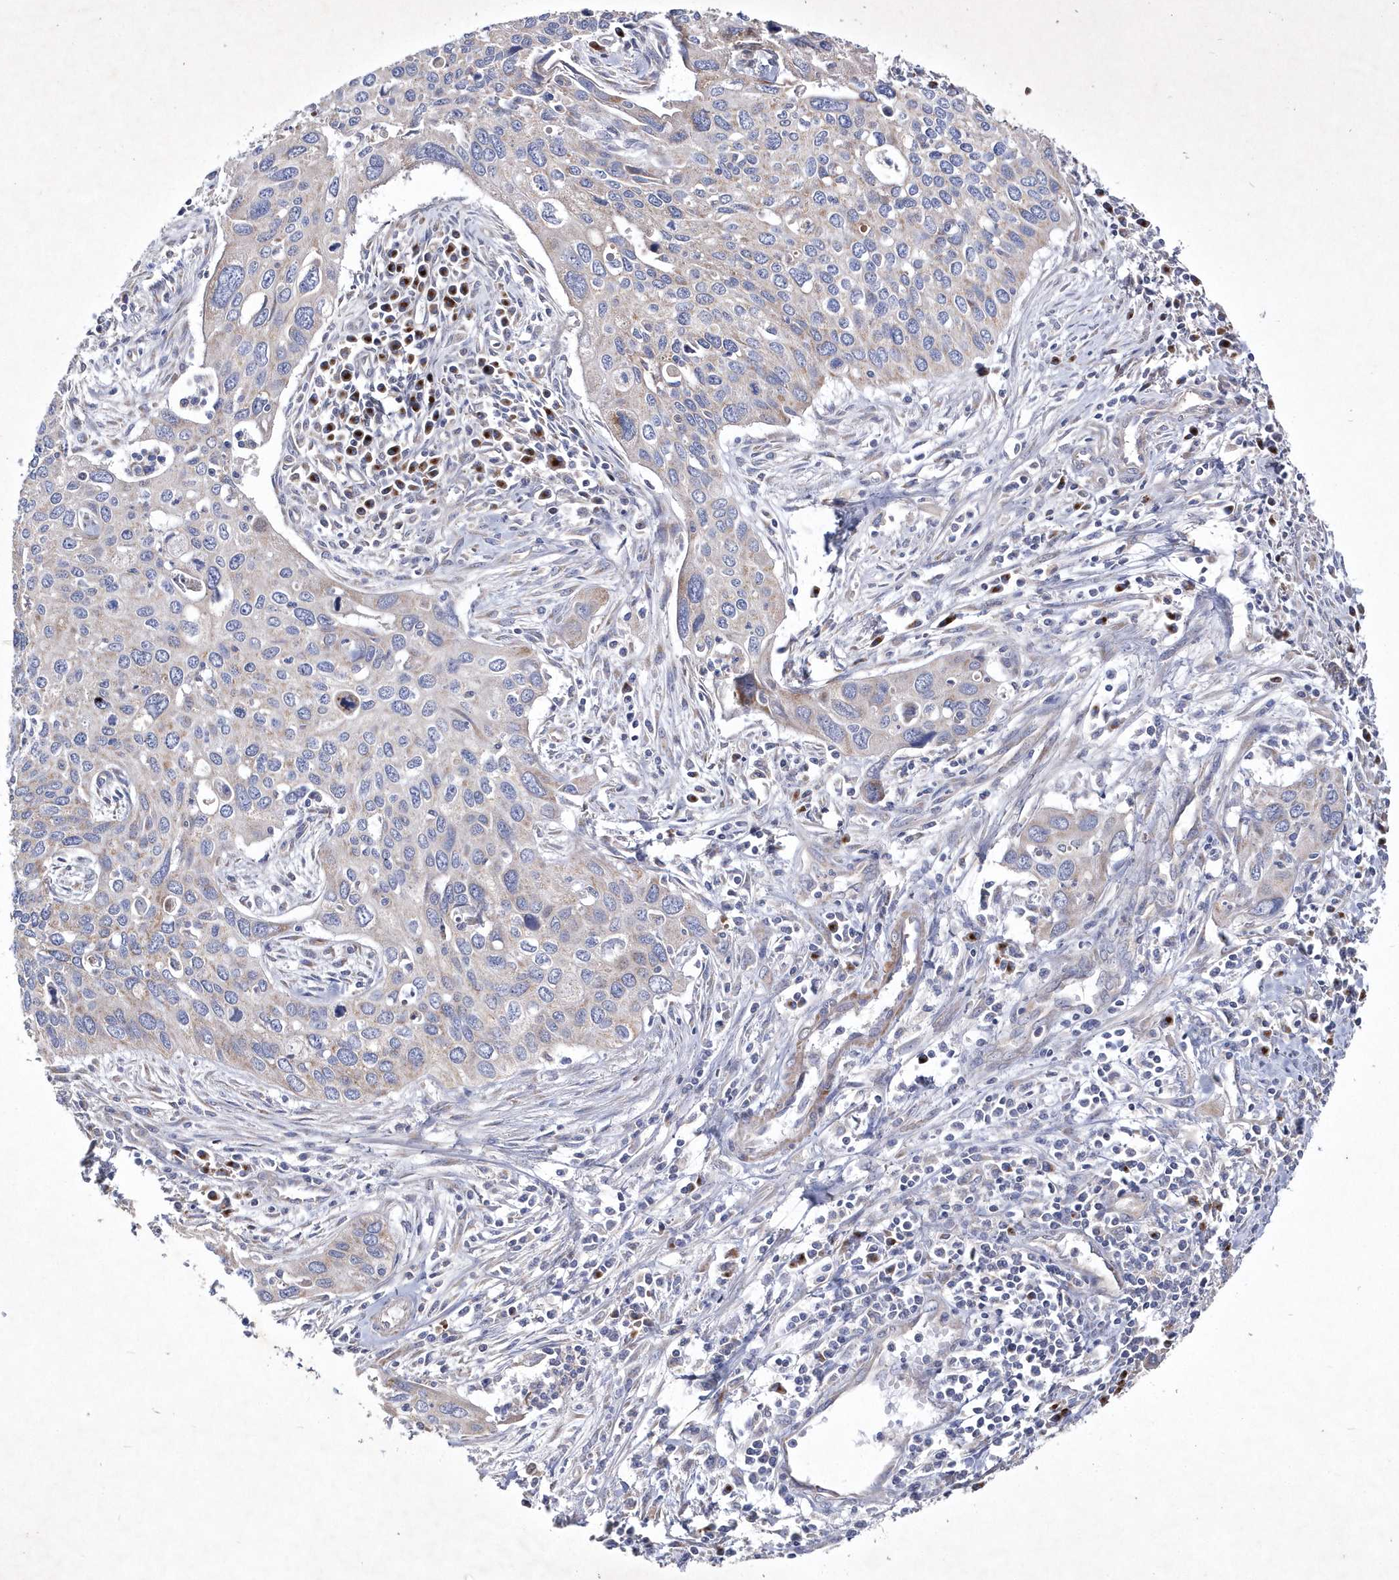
{"staining": {"intensity": "negative", "quantity": "none", "location": "none"}, "tissue": "cervical cancer", "cell_type": "Tumor cells", "image_type": "cancer", "snomed": [{"axis": "morphology", "description": "Squamous cell carcinoma, NOS"}, {"axis": "topography", "description": "Cervix"}], "caption": "Immunohistochemistry histopathology image of neoplastic tissue: human cervical squamous cell carcinoma stained with DAB demonstrates no significant protein positivity in tumor cells.", "gene": "METTL8", "patient": {"sex": "female", "age": 55}}